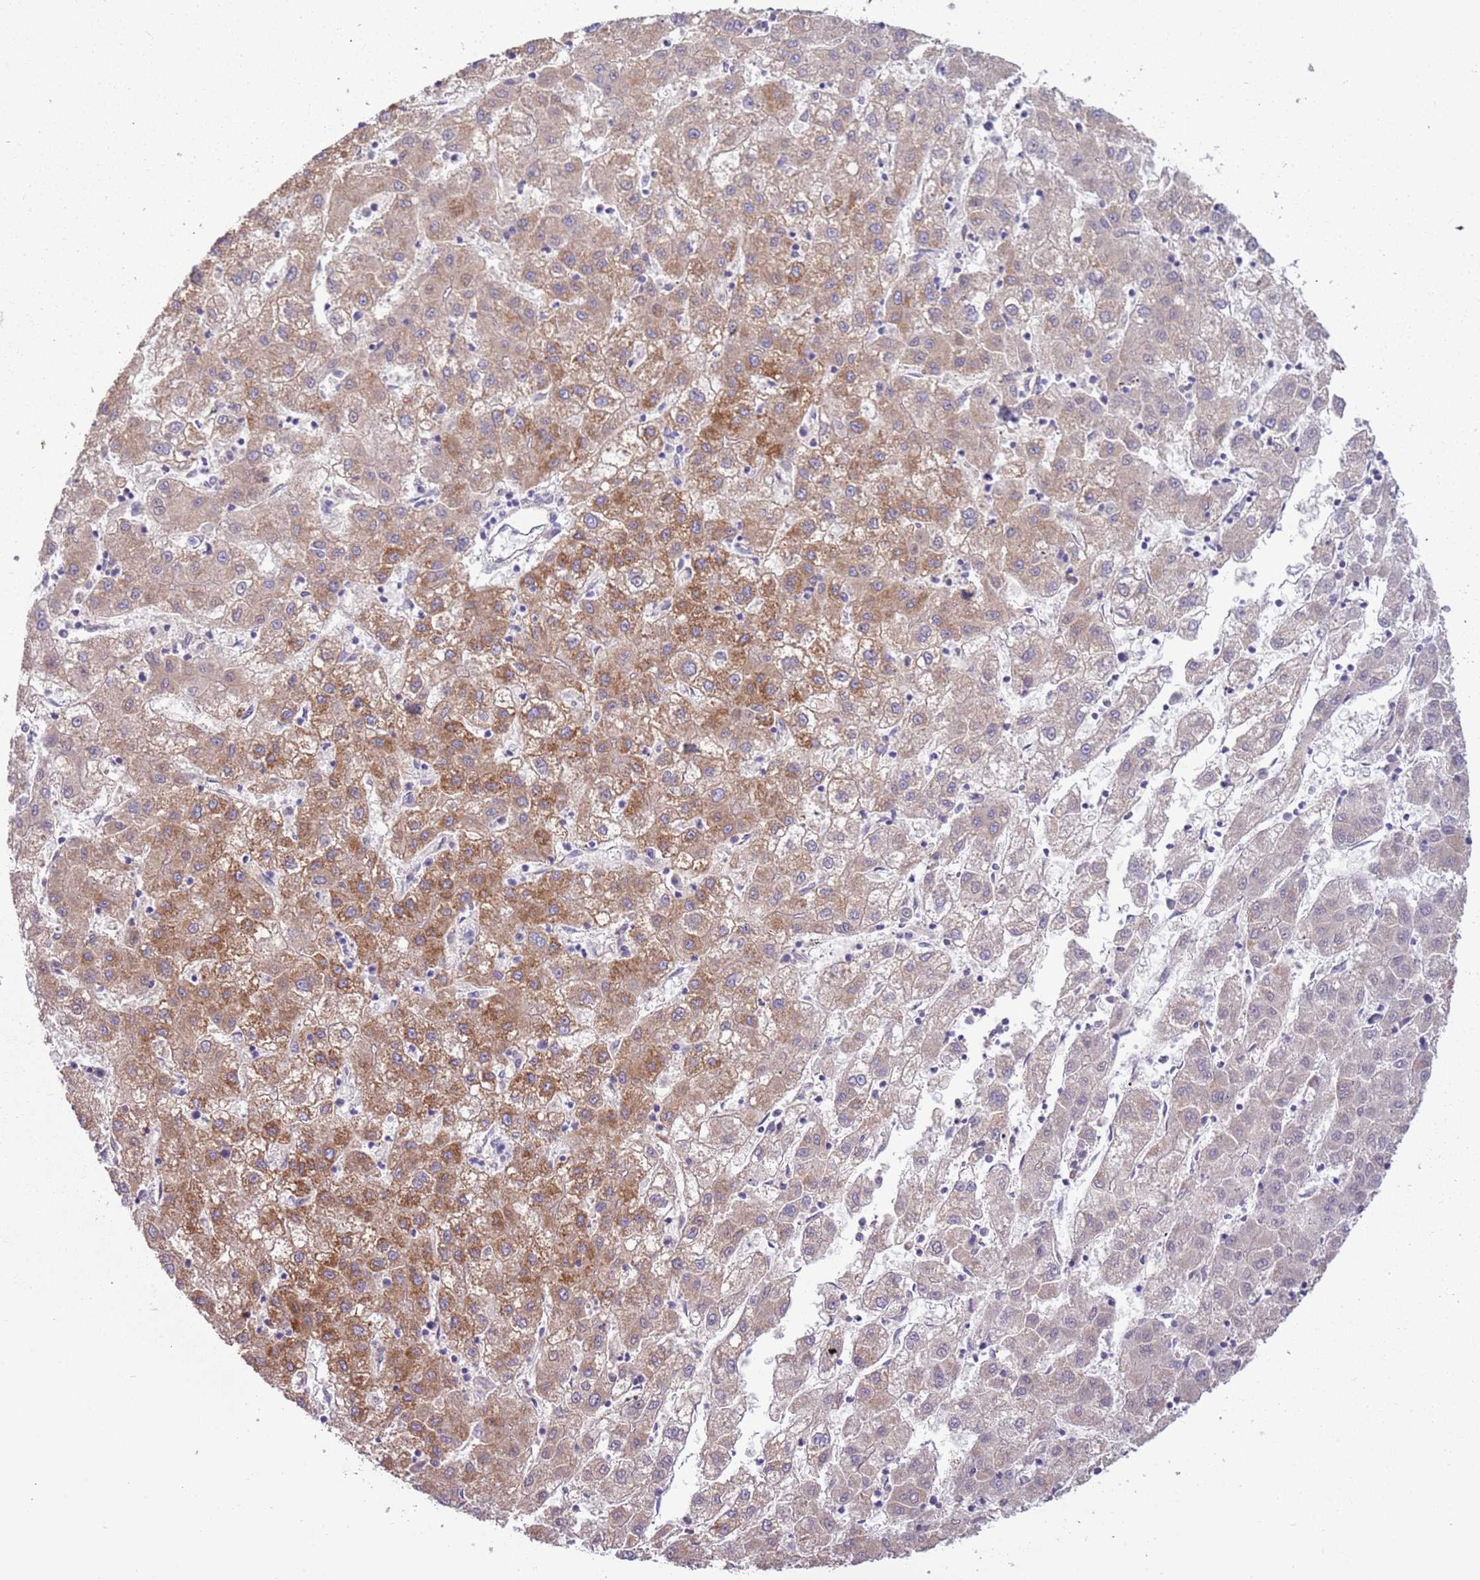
{"staining": {"intensity": "moderate", "quantity": ">75%", "location": "cytoplasmic/membranous"}, "tissue": "liver cancer", "cell_type": "Tumor cells", "image_type": "cancer", "snomed": [{"axis": "morphology", "description": "Carcinoma, Hepatocellular, NOS"}, {"axis": "topography", "description": "Liver"}], "caption": "A photomicrograph of human liver hepatocellular carcinoma stained for a protein demonstrates moderate cytoplasmic/membranous brown staining in tumor cells. Nuclei are stained in blue.", "gene": "RNF222", "patient": {"sex": "male", "age": 72}}